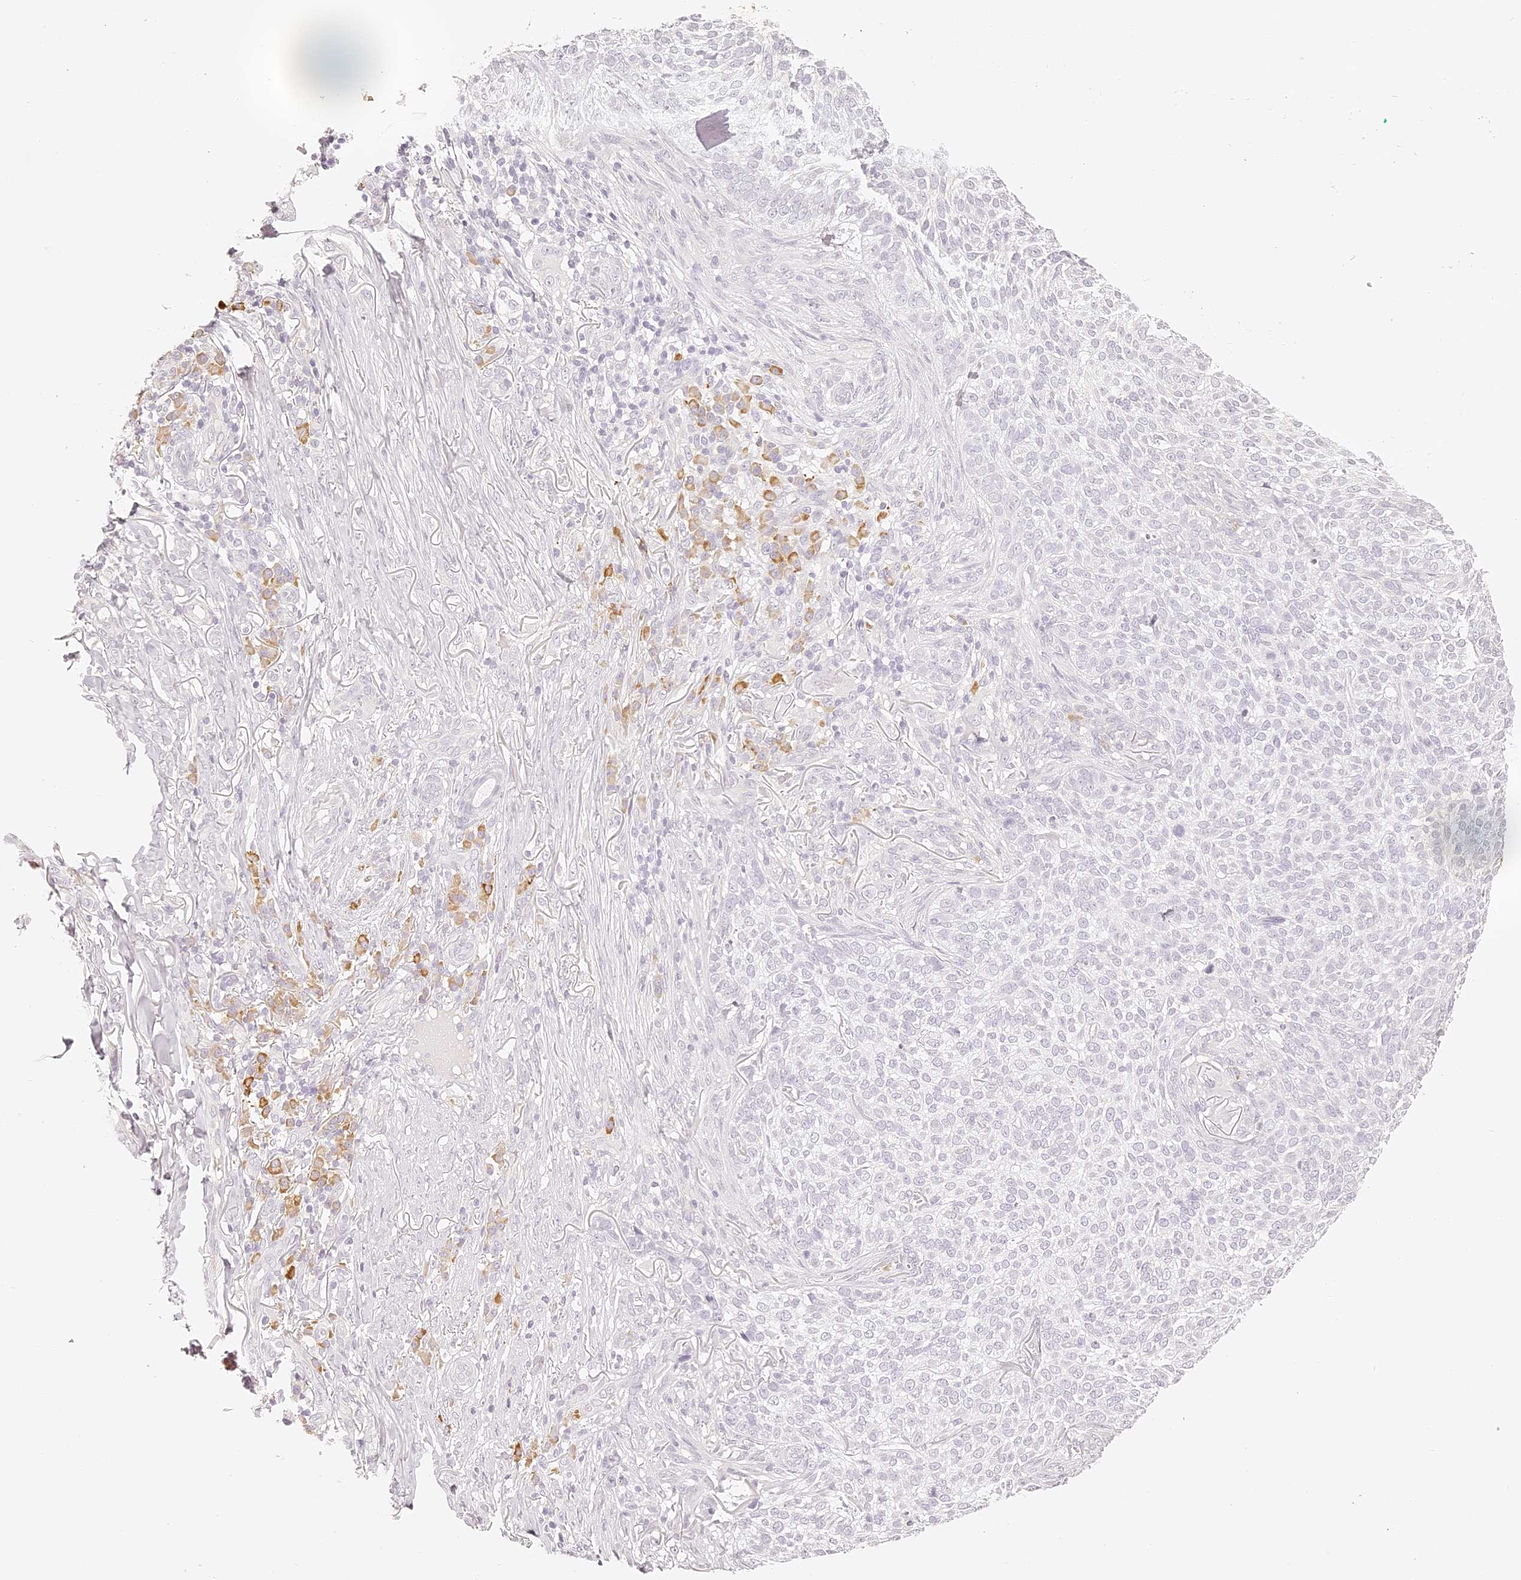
{"staining": {"intensity": "negative", "quantity": "none", "location": "none"}, "tissue": "skin cancer", "cell_type": "Tumor cells", "image_type": "cancer", "snomed": [{"axis": "morphology", "description": "Basal cell carcinoma"}, {"axis": "topography", "description": "Skin"}], "caption": "The immunohistochemistry histopathology image has no significant positivity in tumor cells of basal cell carcinoma (skin) tissue. The staining is performed using DAB (3,3'-diaminobenzidine) brown chromogen with nuclei counter-stained in using hematoxylin.", "gene": "TRIM45", "patient": {"sex": "female", "age": 64}}